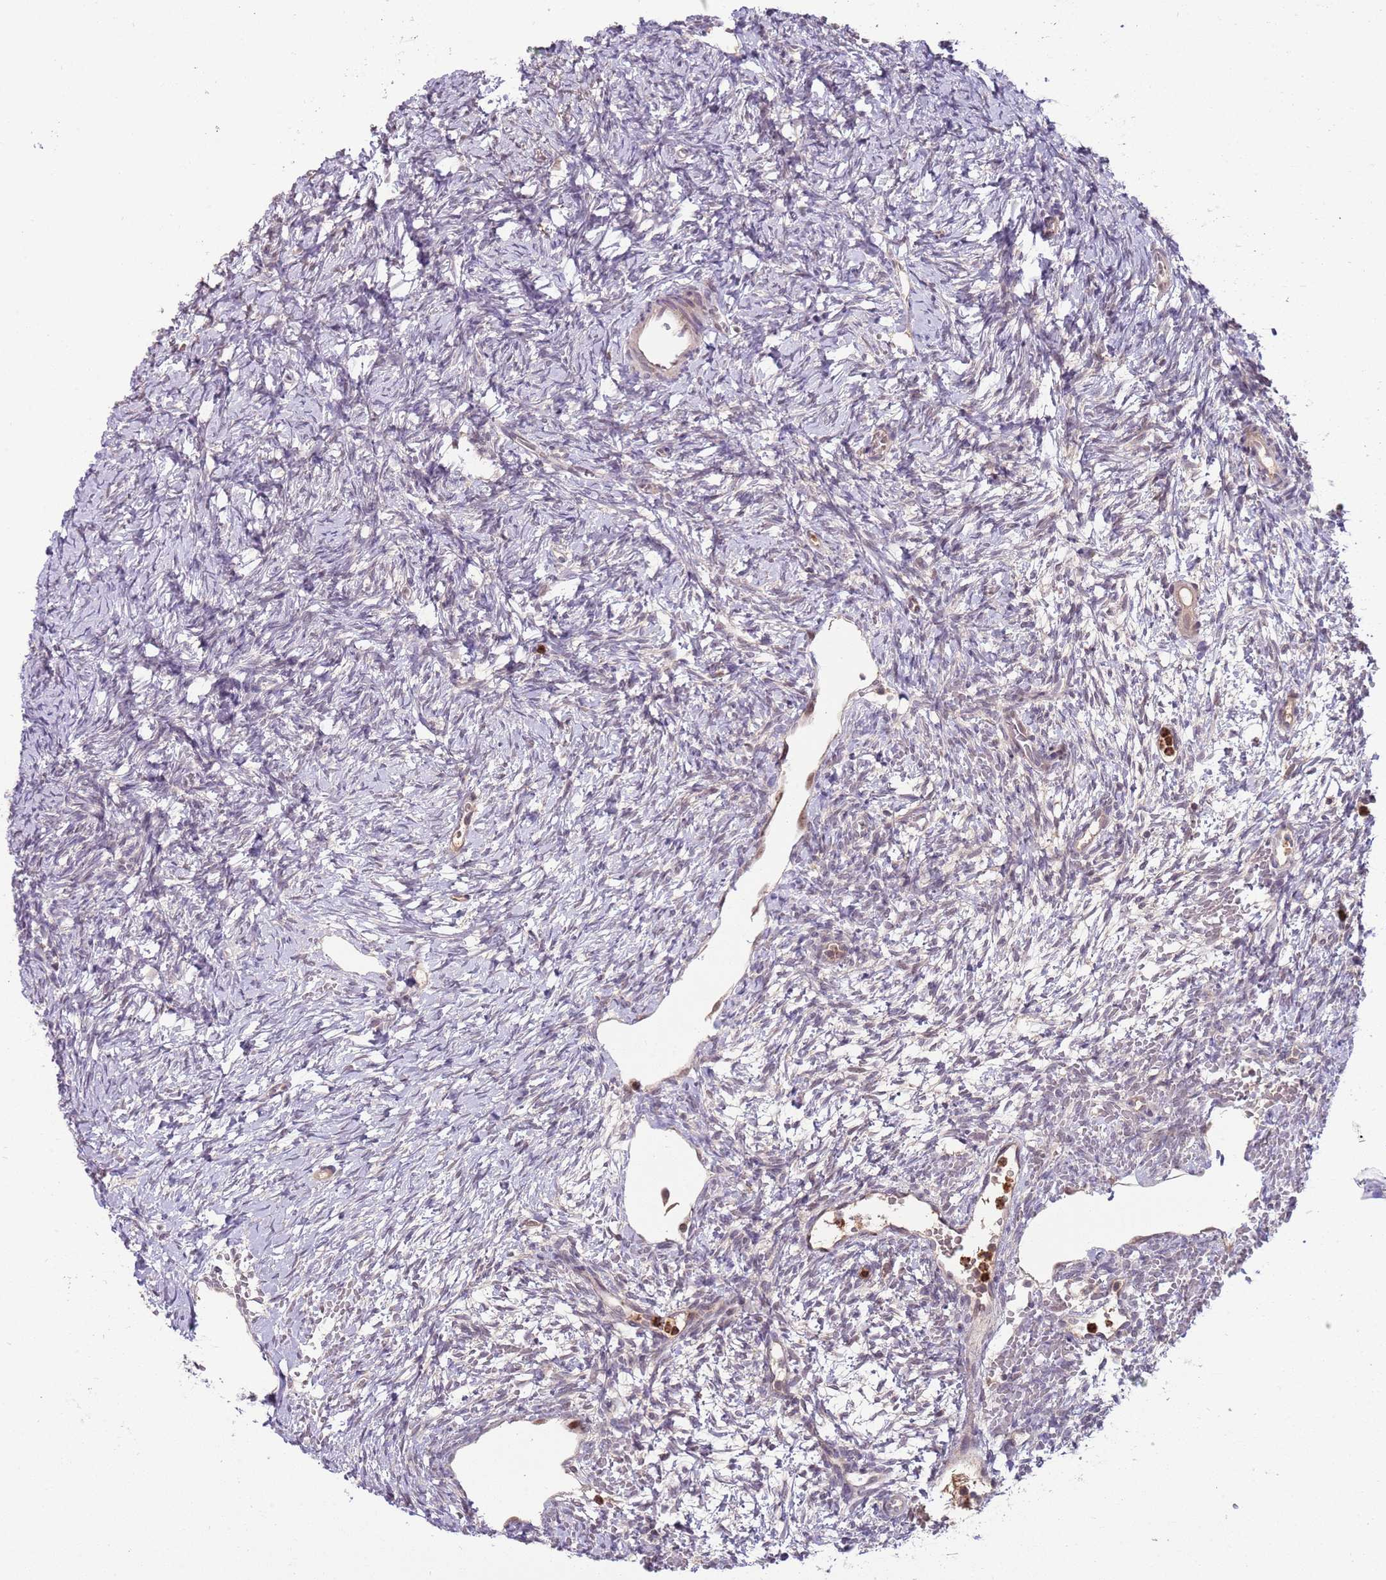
{"staining": {"intensity": "negative", "quantity": "none", "location": "none"}, "tissue": "ovary", "cell_type": "Ovarian stroma cells", "image_type": "normal", "snomed": [{"axis": "morphology", "description": "Normal tissue, NOS"}, {"axis": "topography", "description": "Ovary"}], "caption": "Immunohistochemical staining of unremarkable ovary displays no significant positivity in ovarian stroma cells.", "gene": "NBPF4", "patient": {"sex": "female", "age": 39}}